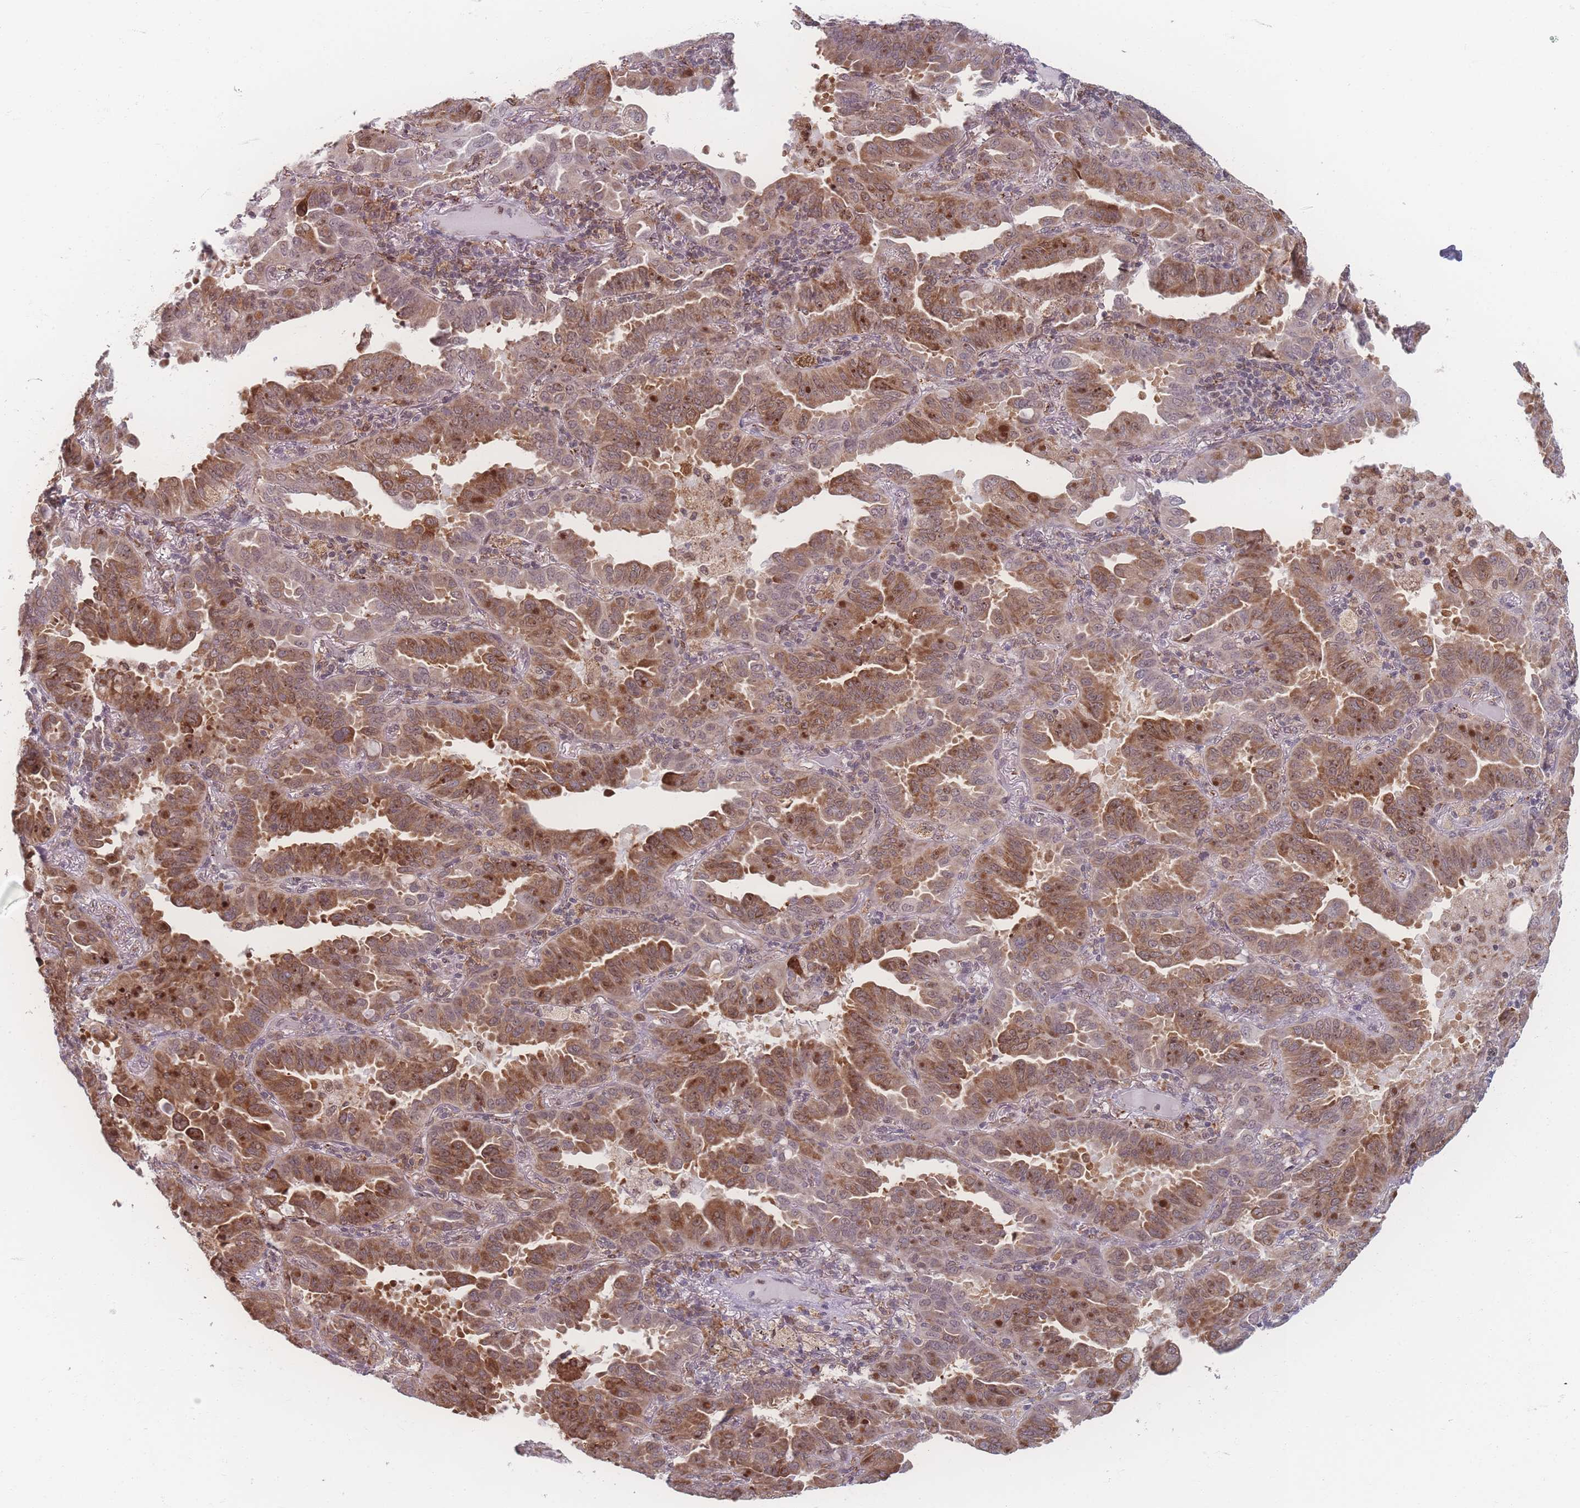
{"staining": {"intensity": "strong", "quantity": ">75%", "location": "cytoplasmic/membranous,nuclear"}, "tissue": "lung cancer", "cell_type": "Tumor cells", "image_type": "cancer", "snomed": [{"axis": "morphology", "description": "Adenocarcinoma, NOS"}, {"axis": "topography", "description": "Lung"}], "caption": "Brown immunohistochemical staining in lung cancer (adenocarcinoma) displays strong cytoplasmic/membranous and nuclear expression in approximately >75% of tumor cells.", "gene": "ZC3H13", "patient": {"sex": "male", "age": 64}}